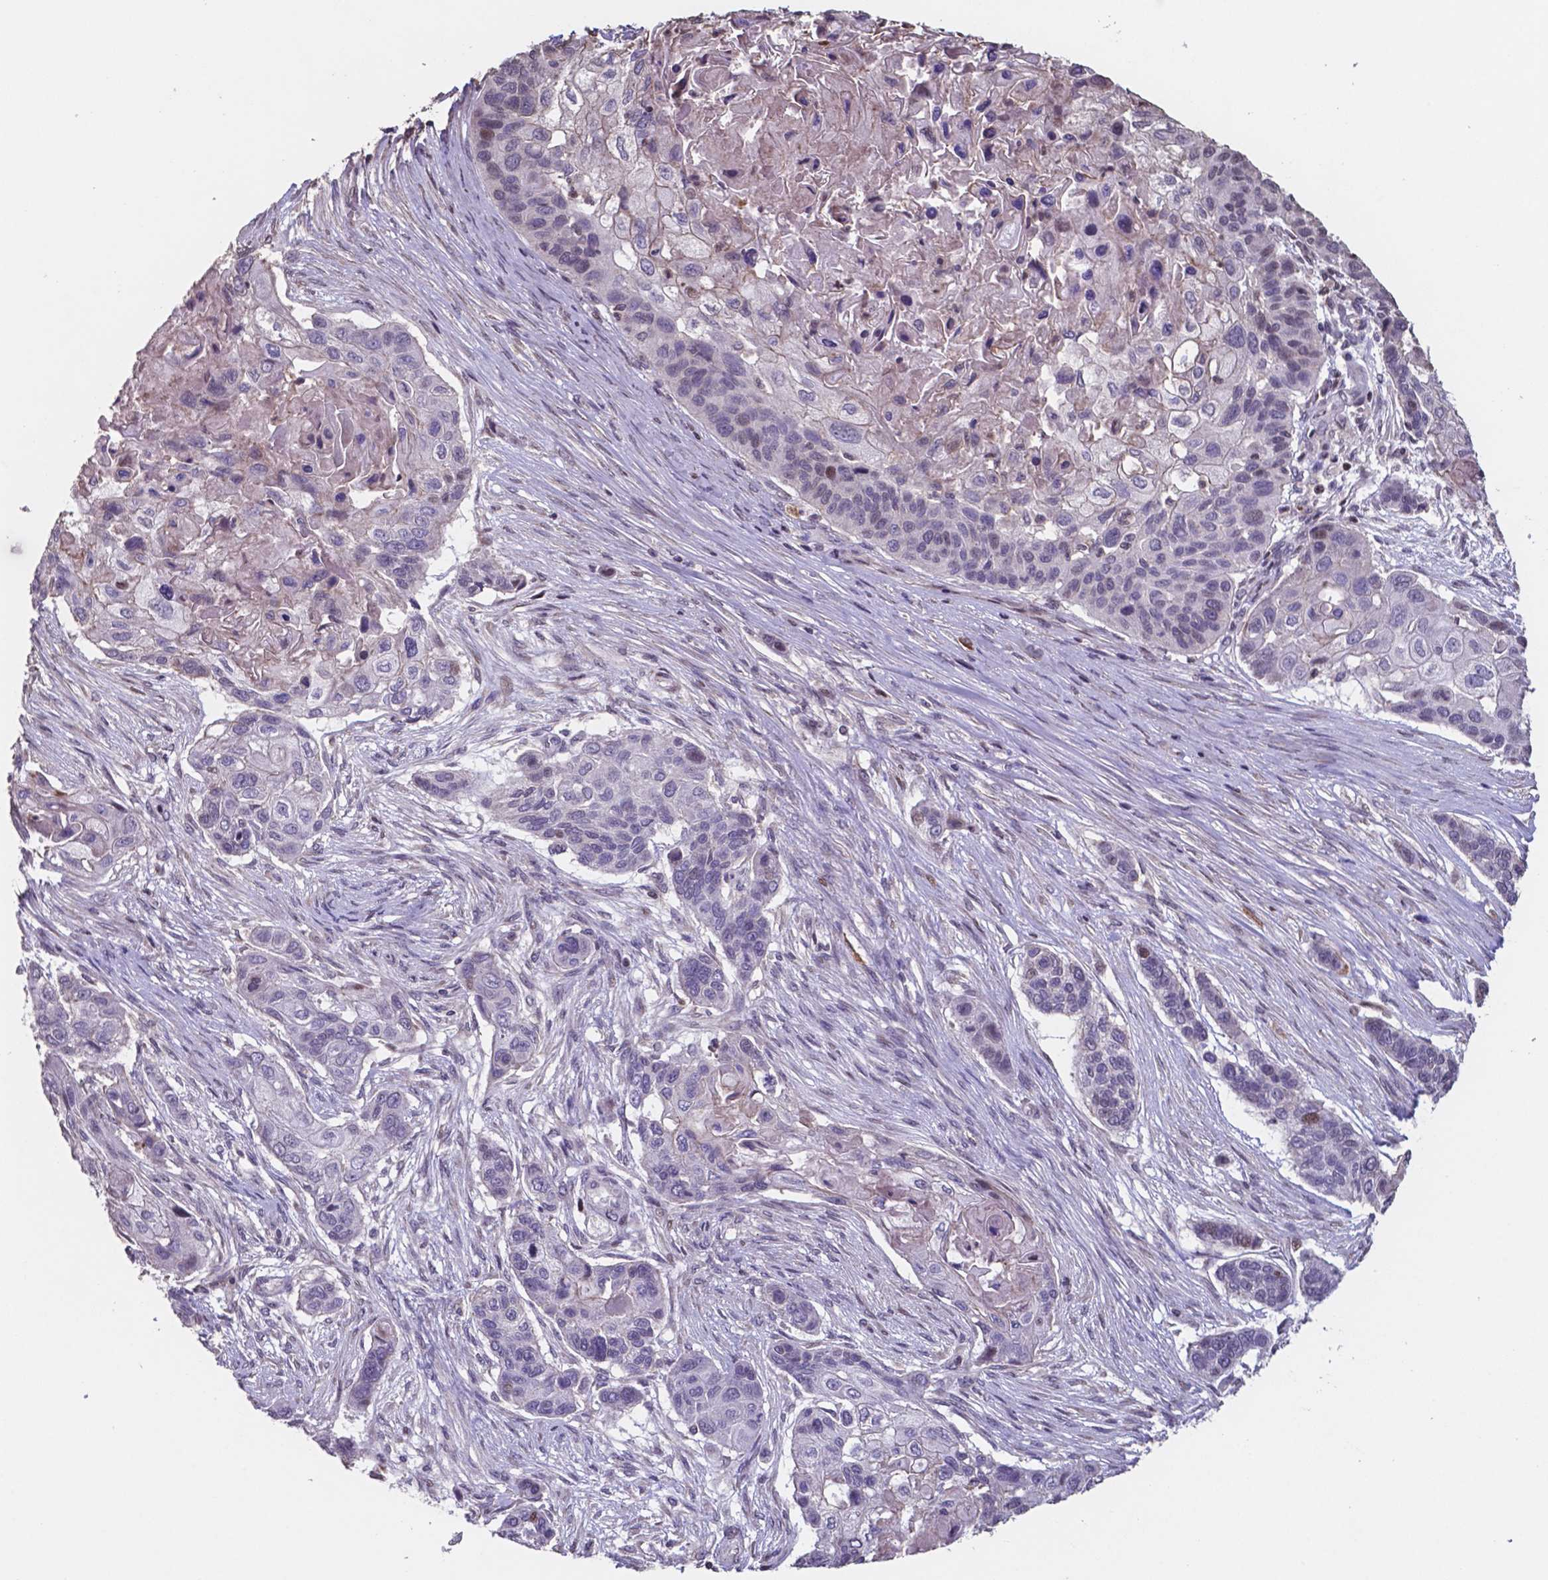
{"staining": {"intensity": "negative", "quantity": "none", "location": "none"}, "tissue": "lung cancer", "cell_type": "Tumor cells", "image_type": "cancer", "snomed": [{"axis": "morphology", "description": "Squamous cell carcinoma, NOS"}, {"axis": "topography", "description": "Lung"}], "caption": "IHC photomicrograph of human lung squamous cell carcinoma stained for a protein (brown), which reveals no staining in tumor cells.", "gene": "MLC1", "patient": {"sex": "male", "age": 69}}